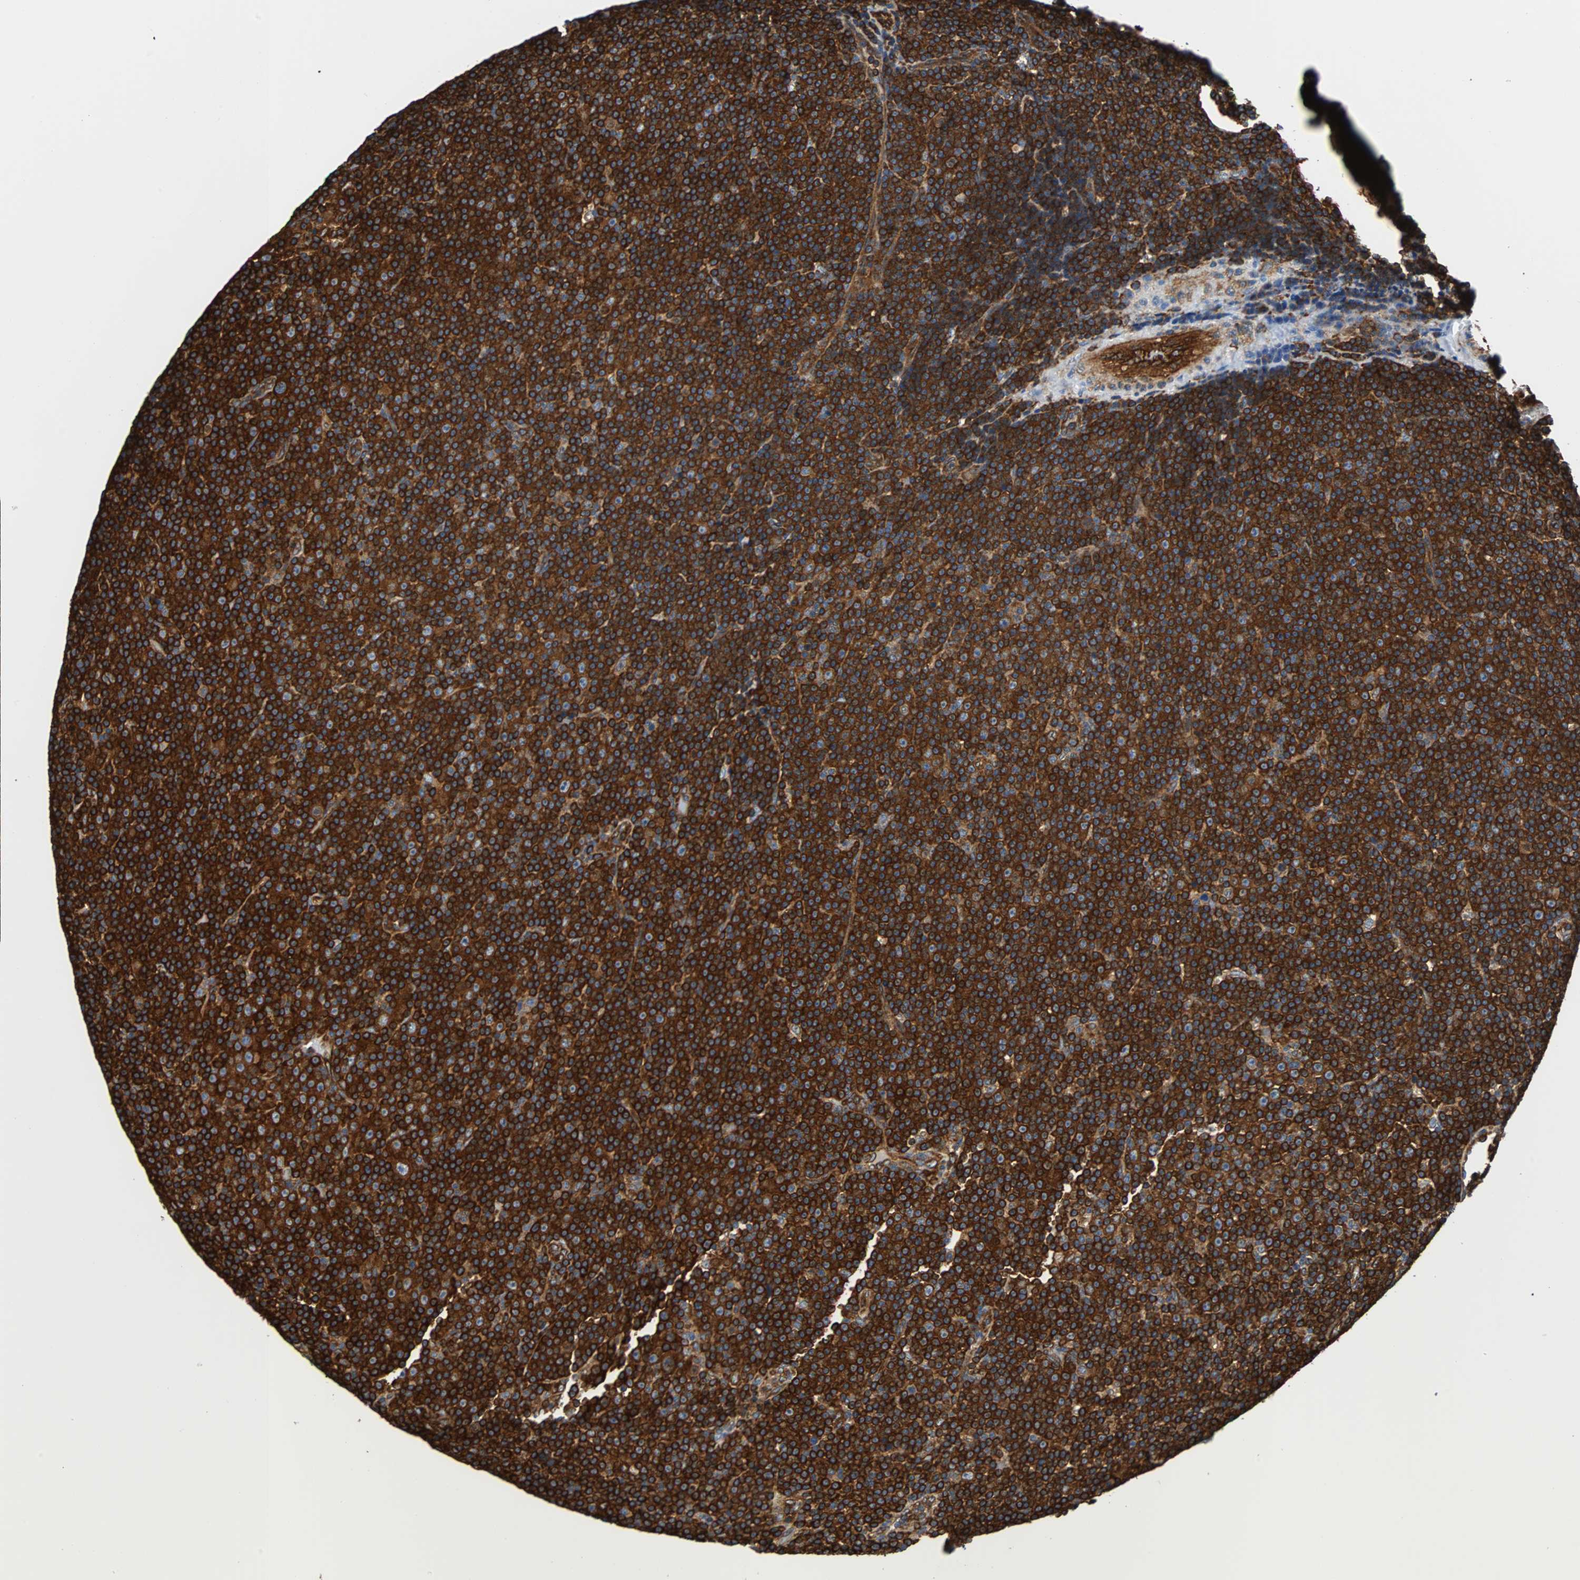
{"staining": {"intensity": "strong", "quantity": ">75%", "location": "cytoplasmic/membranous"}, "tissue": "lymphoma", "cell_type": "Tumor cells", "image_type": "cancer", "snomed": [{"axis": "morphology", "description": "Malignant lymphoma, non-Hodgkin's type, Low grade"}, {"axis": "topography", "description": "Lymph node"}], "caption": "Protein expression analysis of human low-grade malignant lymphoma, non-Hodgkin's type reveals strong cytoplasmic/membranous expression in about >75% of tumor cells. The staining was performed using DAB (3,3'-diaminobenzidine) to visualize the protein expression in brown, while the nuclei were stained in blue with hematoxylin (Magnification: 20x).", "gene": "PLCG2", "patient": {"sex": "female", "age": 67}}